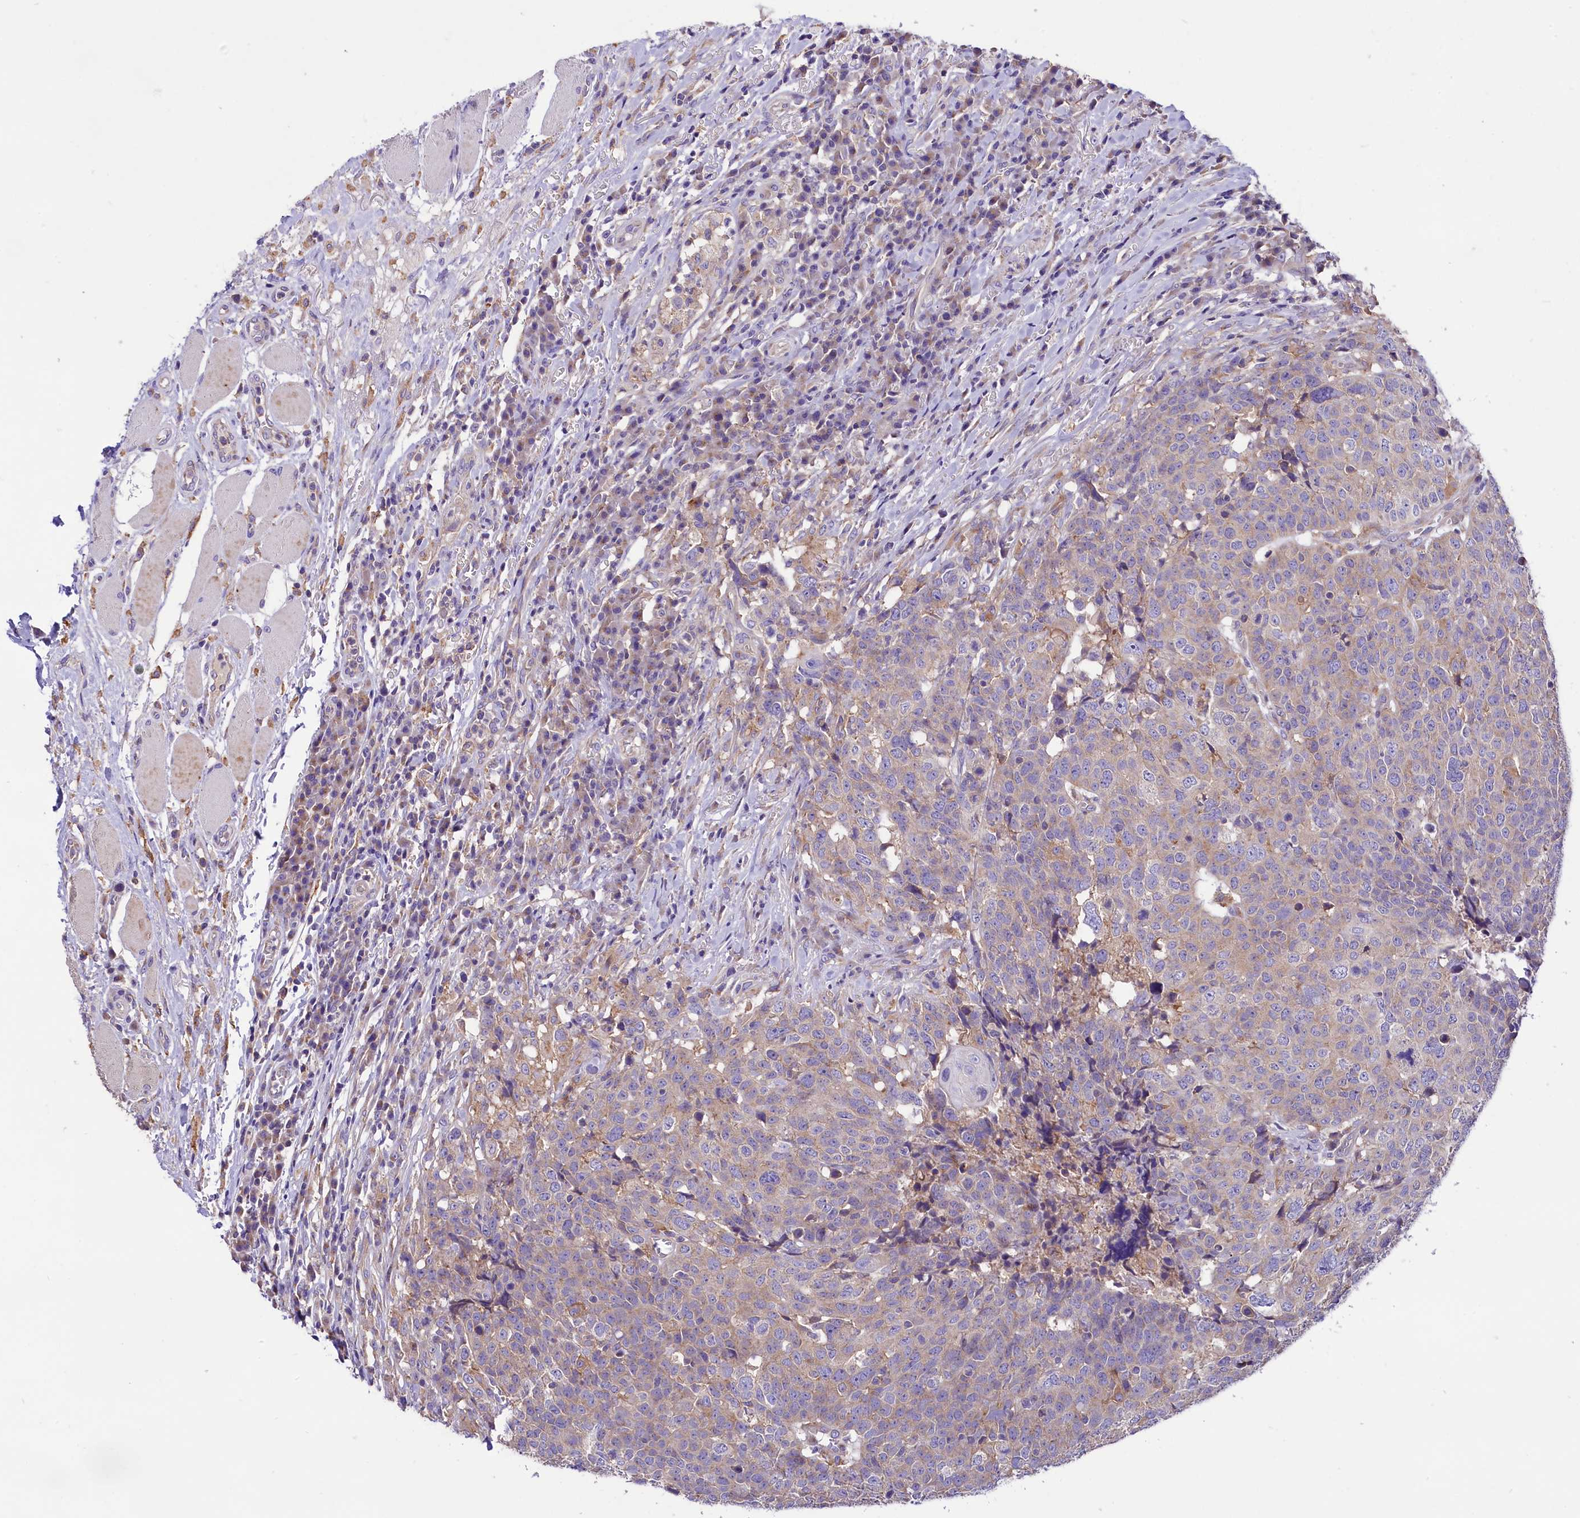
{"staining": {"intensity": "negative", "quantity": "none", "location": "none"}, "tissue": "head and neck cancer", "cell_type": "Tumor cells", "image_type": "cancer", "snomed": [{"axis": "morphology", "description": "Squamous cell carcinoma, NOS"}, {"axis": "topography", "description": "Head-Neck"}], "caption": "Tumor cells show no significant protein staining in squamous cell carcinoma (head and neck). Nuclei are stained in blue.", "gene": "PEMT", "patient": {"sex": "male", "age": 66}}